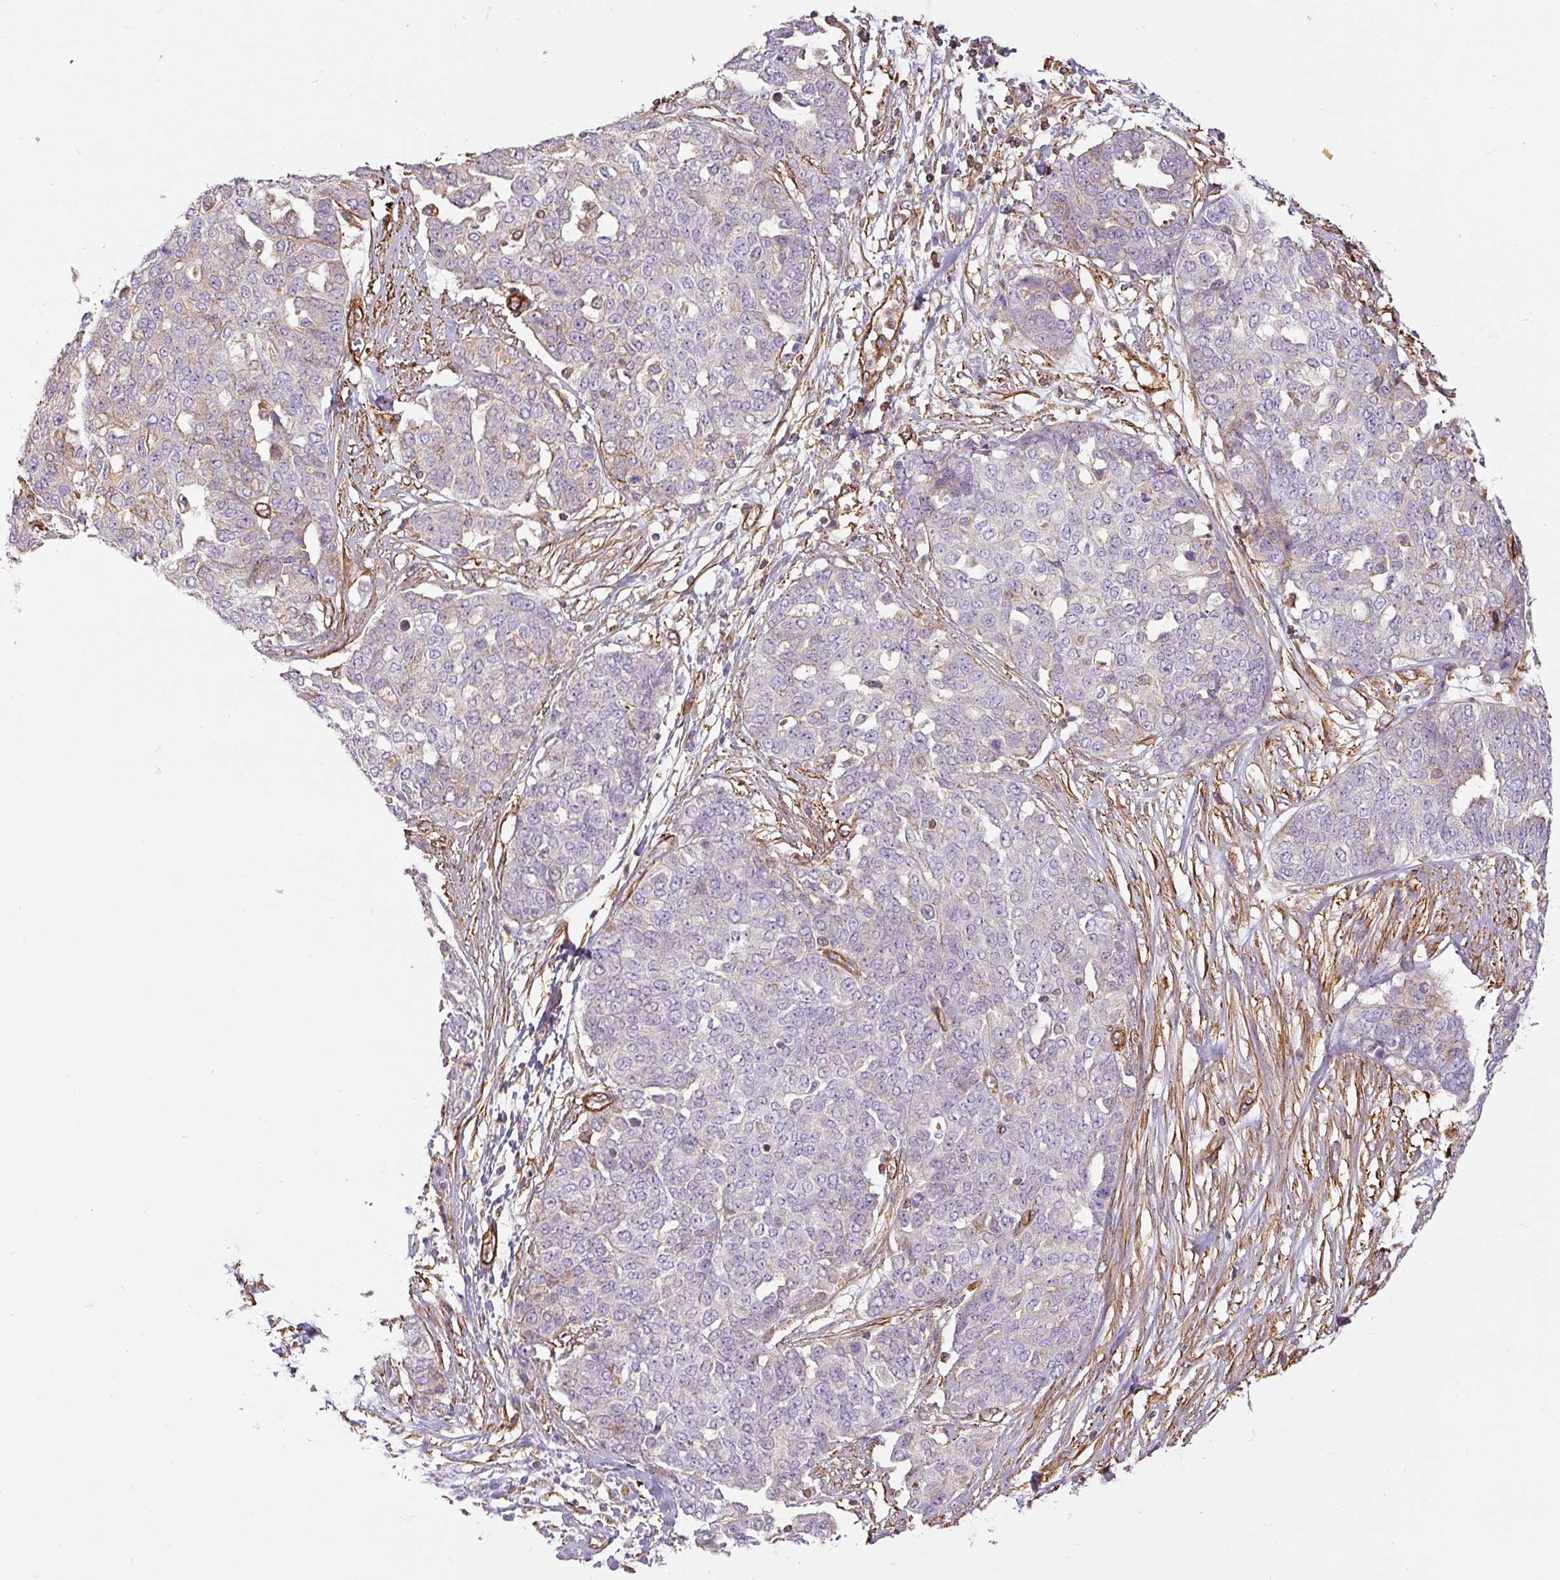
{"staining": {"intensity": "negative", "quantity": "none", "location": "none"}, "tissue": "ovarian cancer", "cell_type": "Tumor cells", "image_type": "cancer", "snomed": [{"axis": "morphology", "description": "Cystadenocarcinoma, serous, NOS"}, {"axis": "topography", "description": "Soft tissue"}, {"axis": "topography", "description": "Ovary"}], "caption": "There is no significant positivity in tumor cells of serous cystadenocarcinoma (ovarian).", "gene": "MYL12A", "patient": {"sex": "female", "age": 57}}